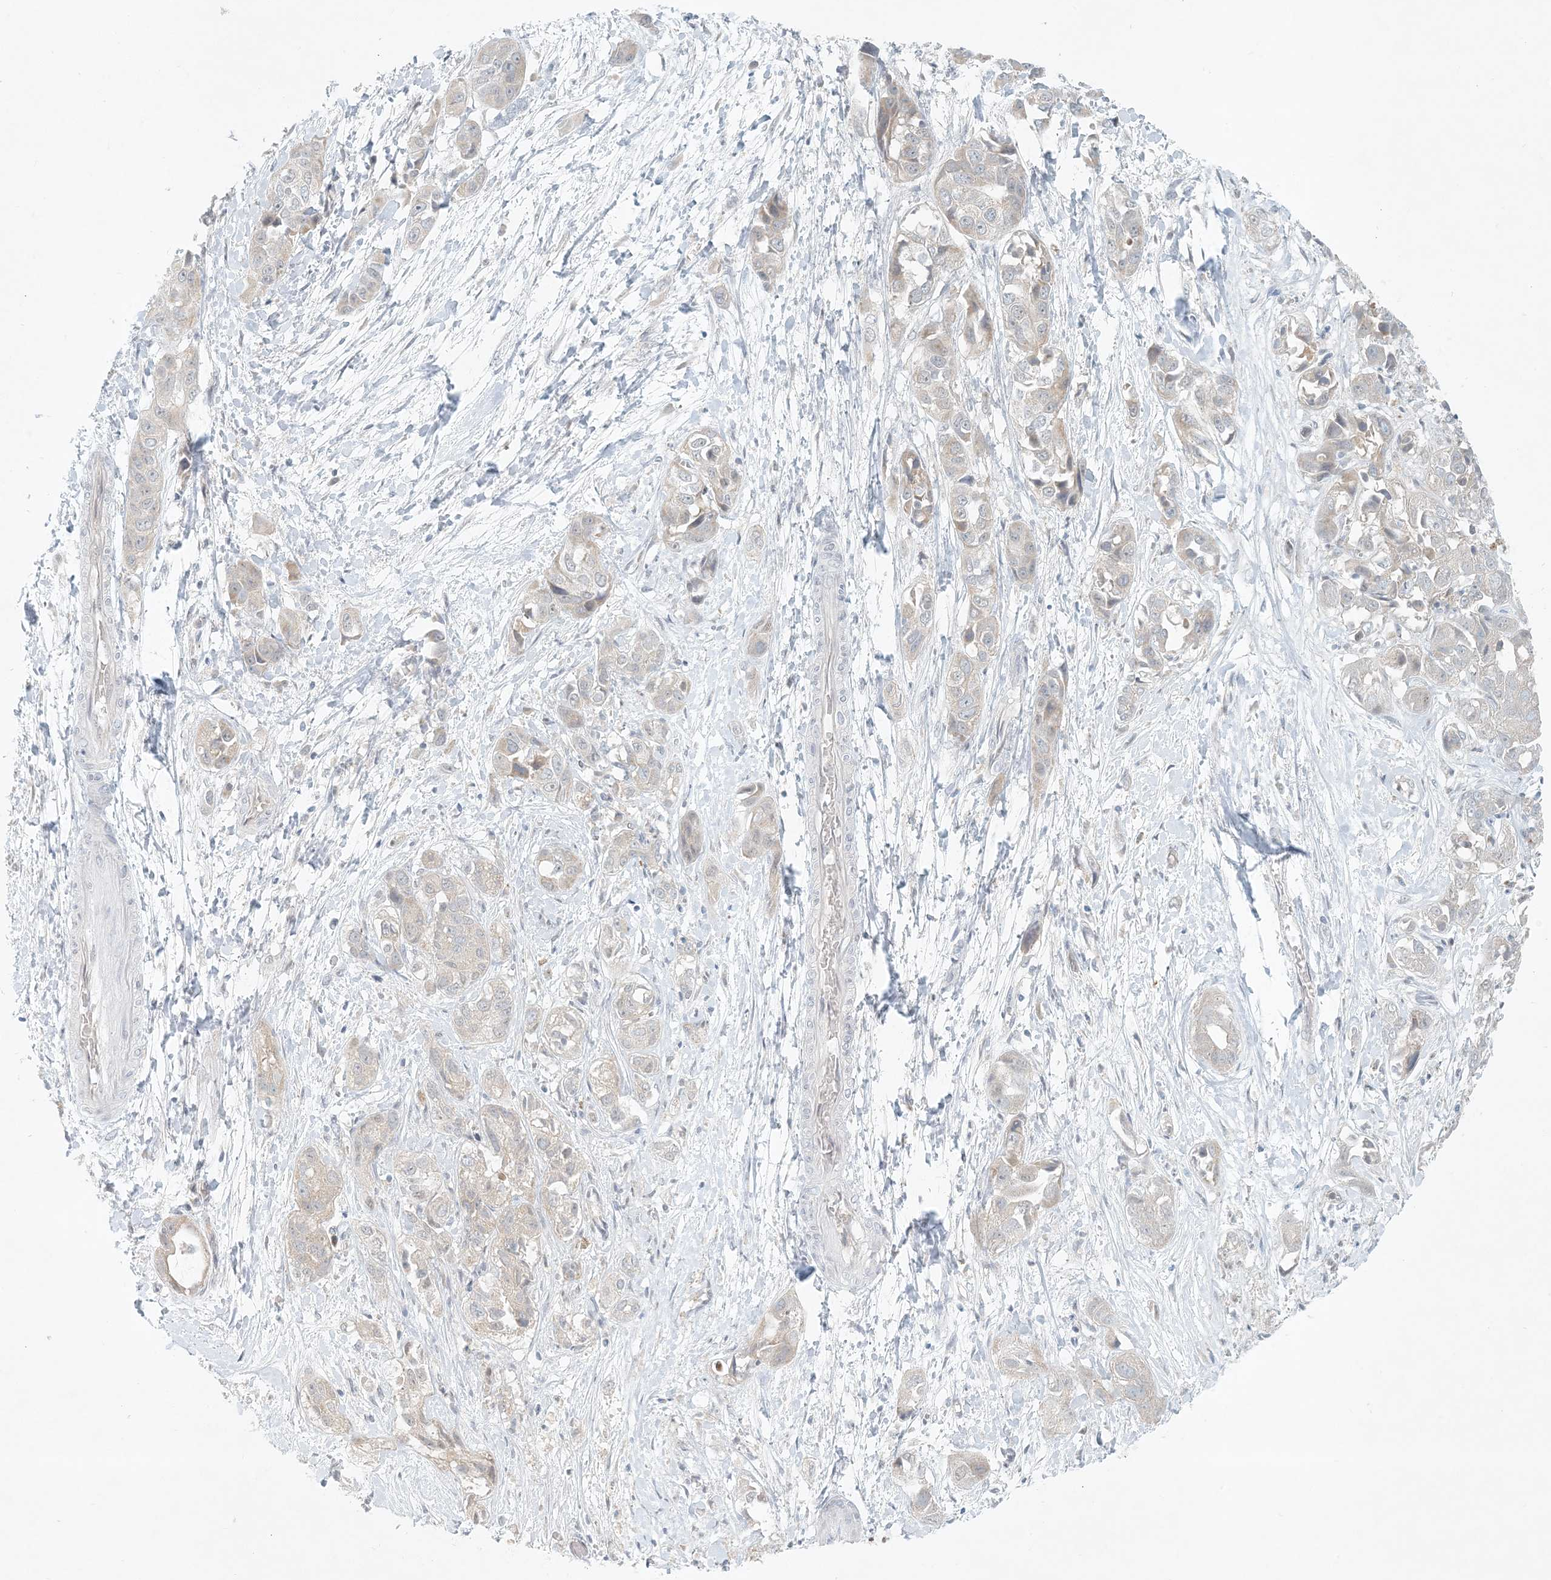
{"staining": {"intensity": "weak", "quantity": "<25%", "location": "cytoplasmic/membranous"}, "tissue": "liver cancer", "cell_type": "Tumor cells", "image_type": "cancer", "snomed": [{"axis": "morphology", "description": "Cholangiocarcinoma"}, {"axis": "topography", "description": "Liver"}], "caption": "Immunohistochemistry histopathology image of human cholangiocarcinoma (liver) stained for a protein (brown), which reveals no staining in tumor cells.", "gene": "OBI1", "patient": {"sex": "female", "age": 52}}